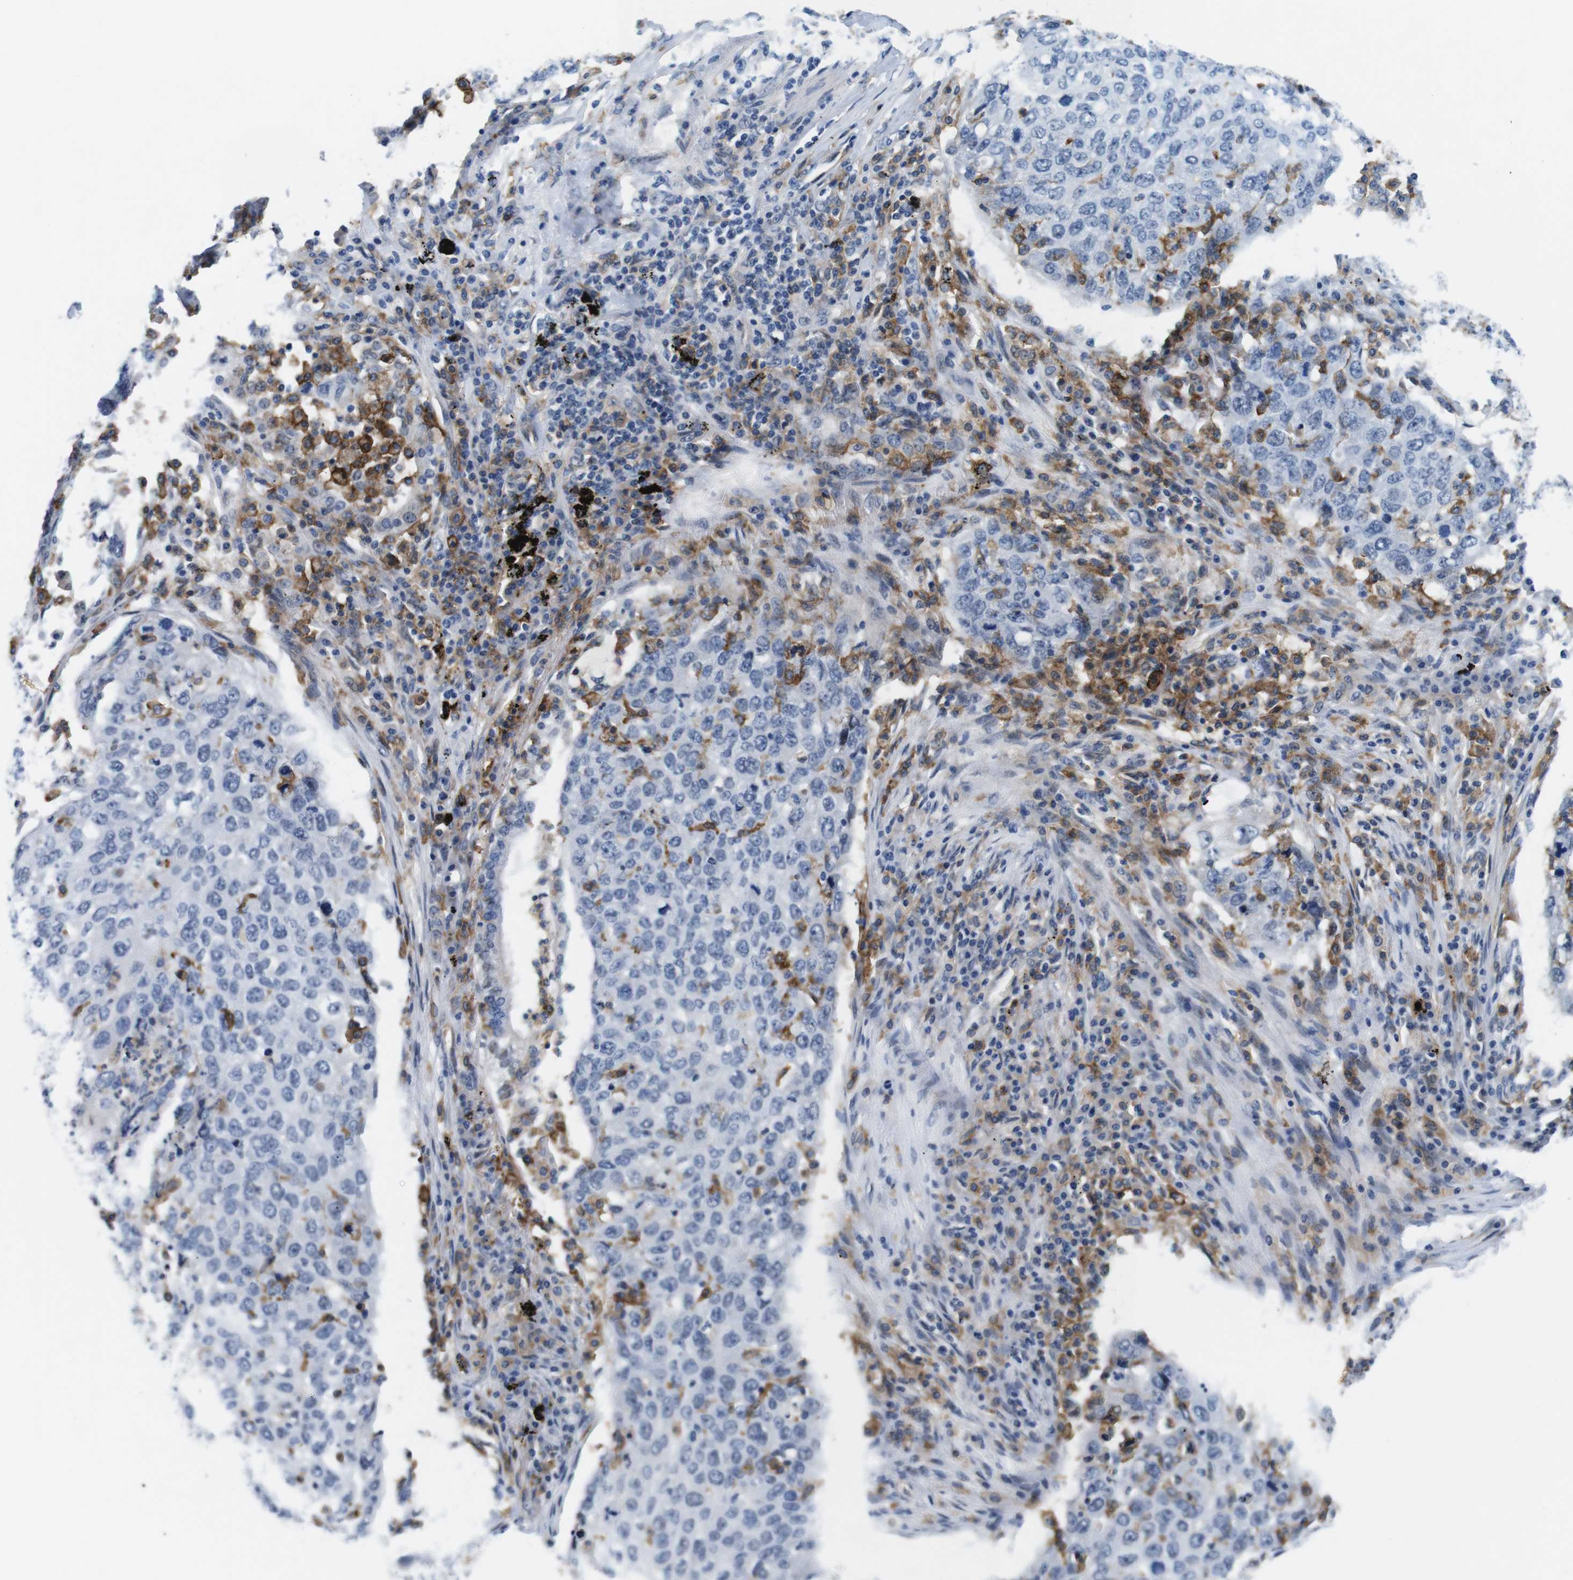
{"staining": {"intensity": "negative", "quantity": "none", "location": "none"}, "tissue": "lung cancer", "cell_type": "Tumor cells", "image_type": "cancer", "snomed": [{"axis": "morphology", "description": "Squamous cell carcinoma, NOS"}, {"axis": "topography", "description": "Lung"}], "caption": "DAB (3,3'-diaminobenzidine) immunohistochemical staining of lung cancer (squamous cell carcinoma) shows no significant expression in tumor cells.", "gene": "CD300C", "patient": {"sex": "female", "age": 63}}